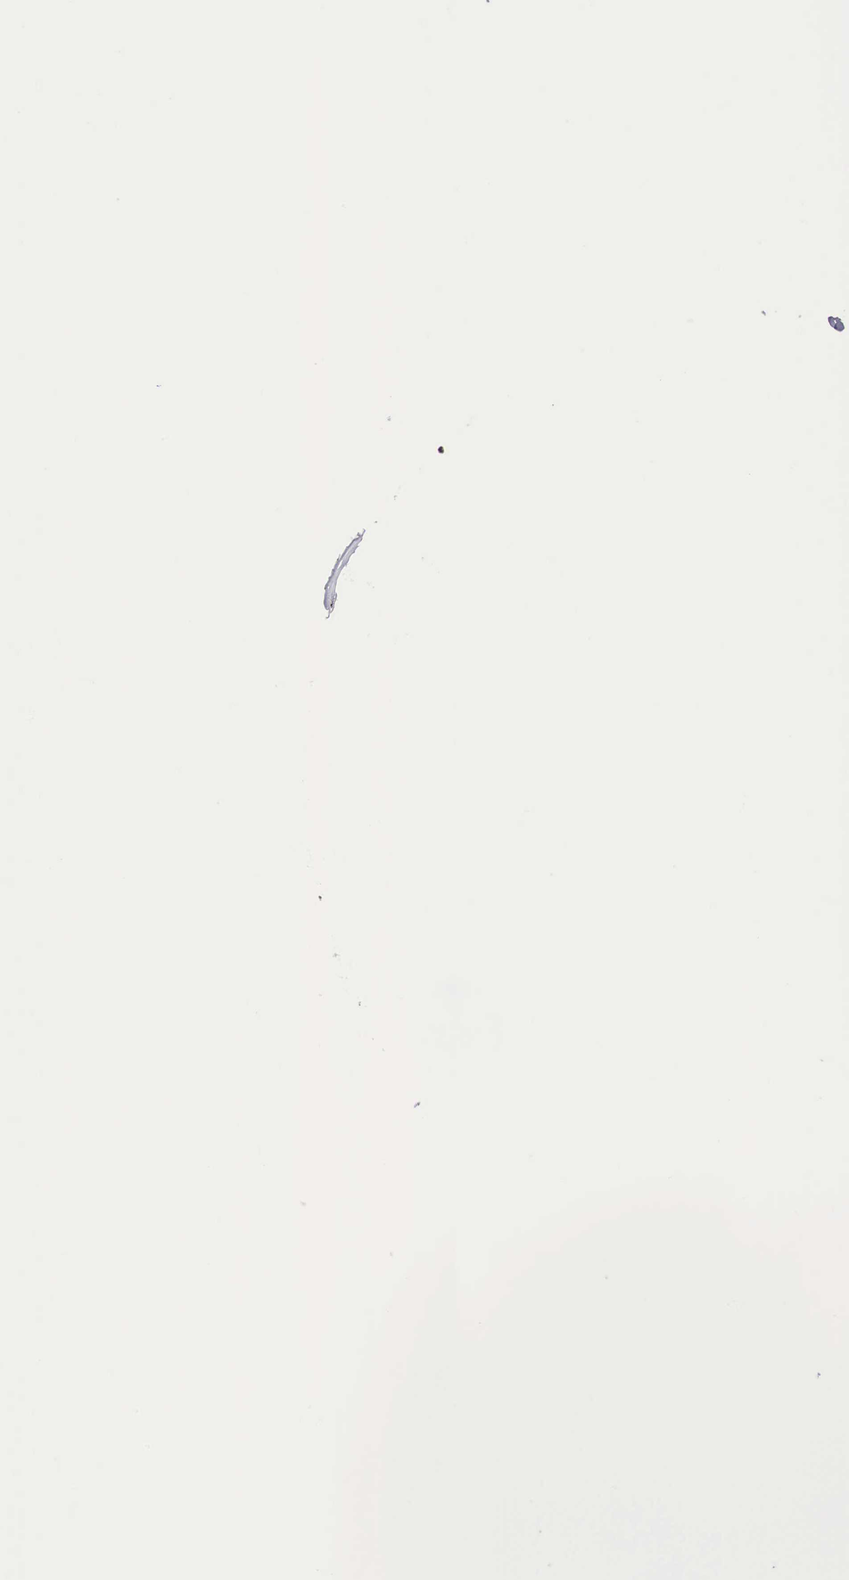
{"staining": {"intensity": "strong", "quantity": ">75%", "location": "nuclear"}, "tissue": "melanoma", "cell_type": "Tumor cells", "image_type": "cancer", "snomed": [{"axis": "morphology", "description": "Malignant melanoma, NOS"}, {"axis": "topography", "description": "Skin"}], "caption": "Protein expression analysis of melanoma exhibits strong nuclear positivity in about >75% of tumor cells. (IHC, brightfield microscopy, high magnification).", "gene": "MECP2", "patient": {"sex": "female", "age": 52}}